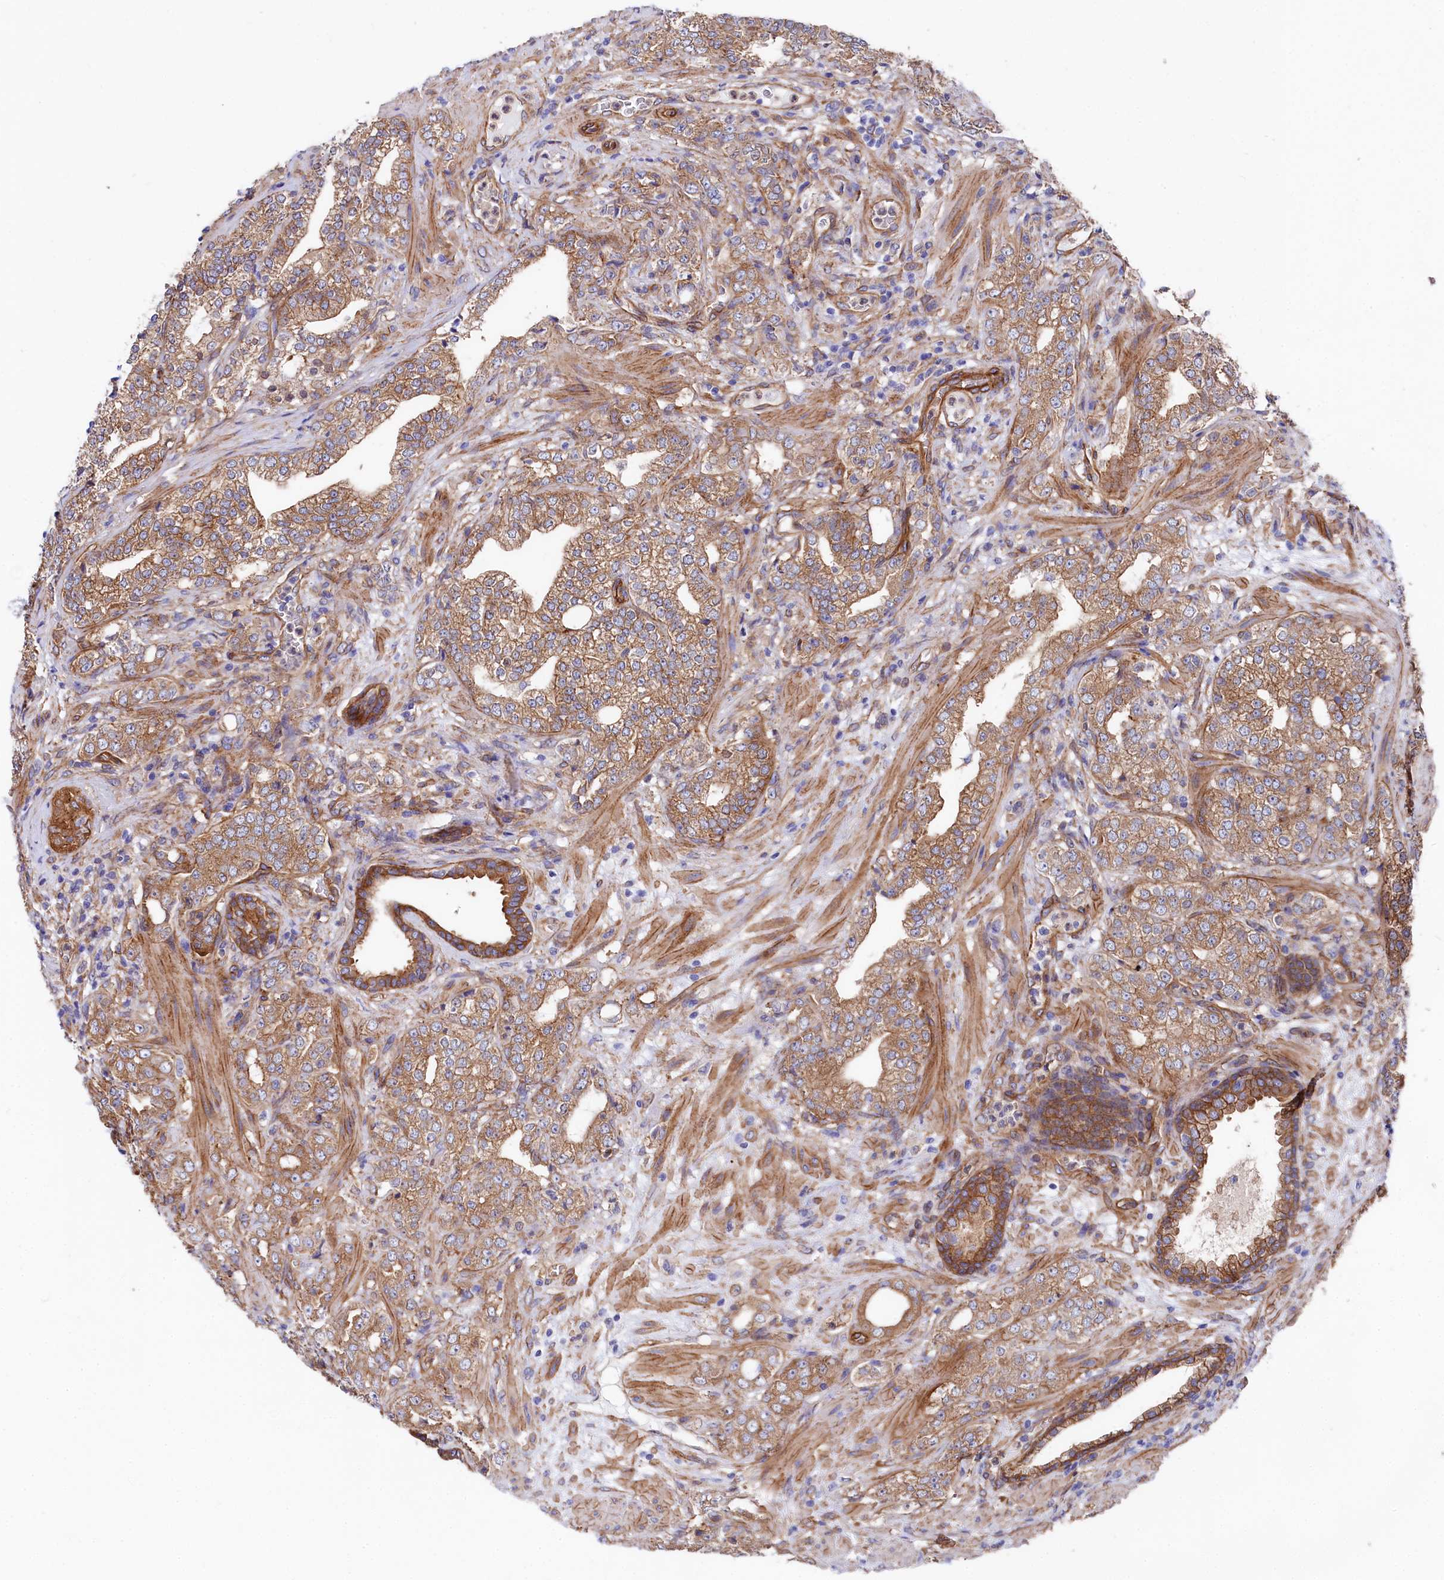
{"staining": {"intensity": "moderate", "quantity": ">75%", "location": "cytoplasmic/membranous"}, "tissue": "prostate cancer", "cell_type": "Tumor cells", "image_type": "cancer", "snomed": [{"axis": "morphology", "description": "Adenocarcinoma, High grade"}, {"axis": "topography", "description": "Prostate"}], "caption": "Protein staining of prostate high-grade adenocarcinoma tissue exhibits moderate cytoplasmic/membranous positivity in approximately >75% of tumor cells. Using DAB (brown) and hematoxylin (blue) stains, captured at high magnification using brightfield microscopy.", "gene": "TNKS1BP1", "patient": {"sex": "male", "age": 64}}